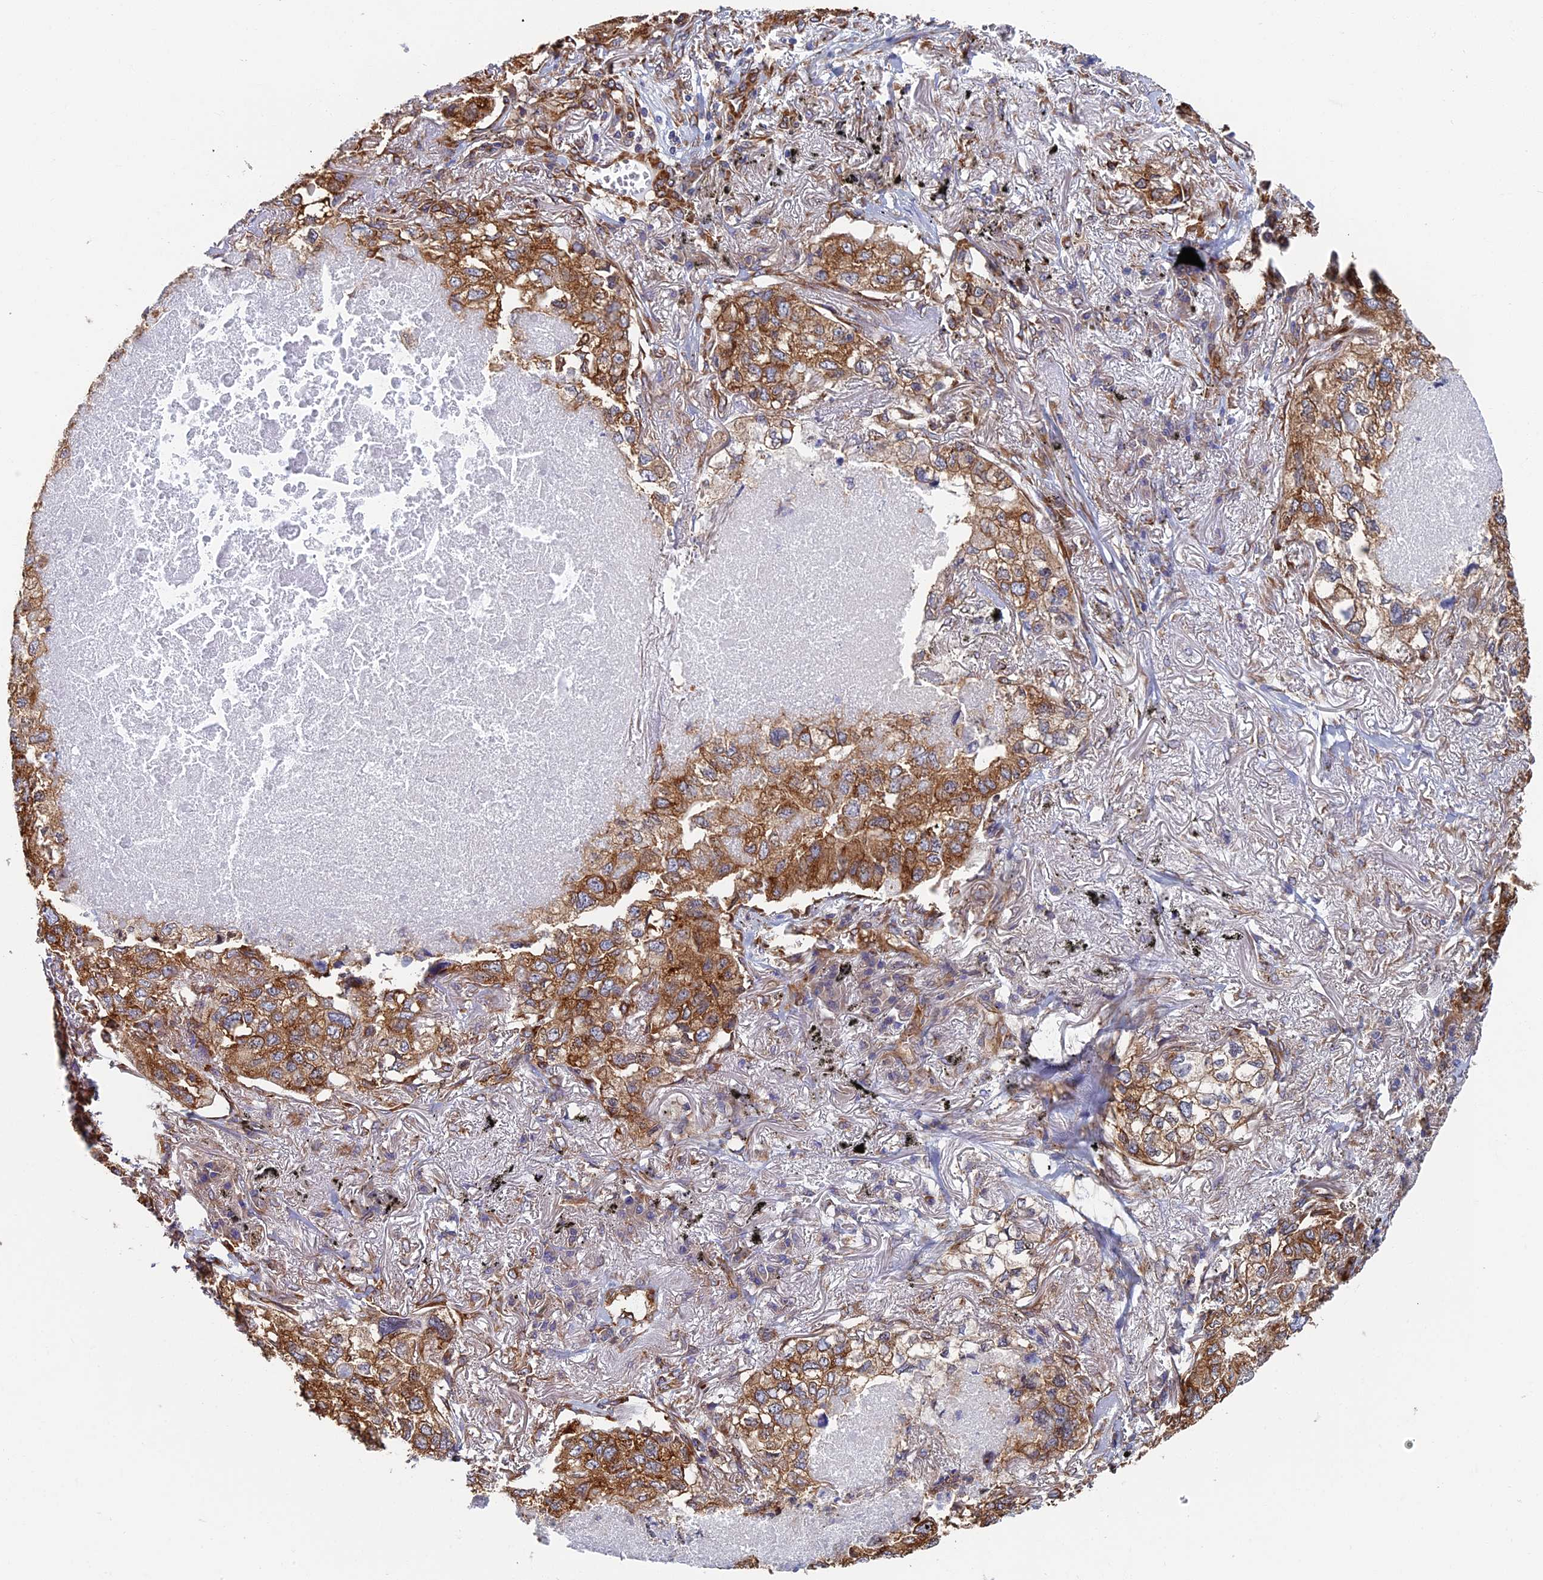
{"staining": {"intensity": "moderate", "quantity": ">75%", "location": "cytoplasmic/membranous"}, "tissue": "lung cancer", "cell_type": "Tumor cells", "image_type": "cancer", "snomed": [{"axis": "morphology", "description": "Adenocarcinoma, NOS"}, {"axis": "topography", "description": "Lung"}], "caption": "Immunohistochemical staining of adenocarcinoma (lung) shows medium levels of moderate cytoplasmic/membranous protein positivity in about >75% of tumor cells.", "gene": "YBX1", "patient": {"sex": "male", "age": 65}}